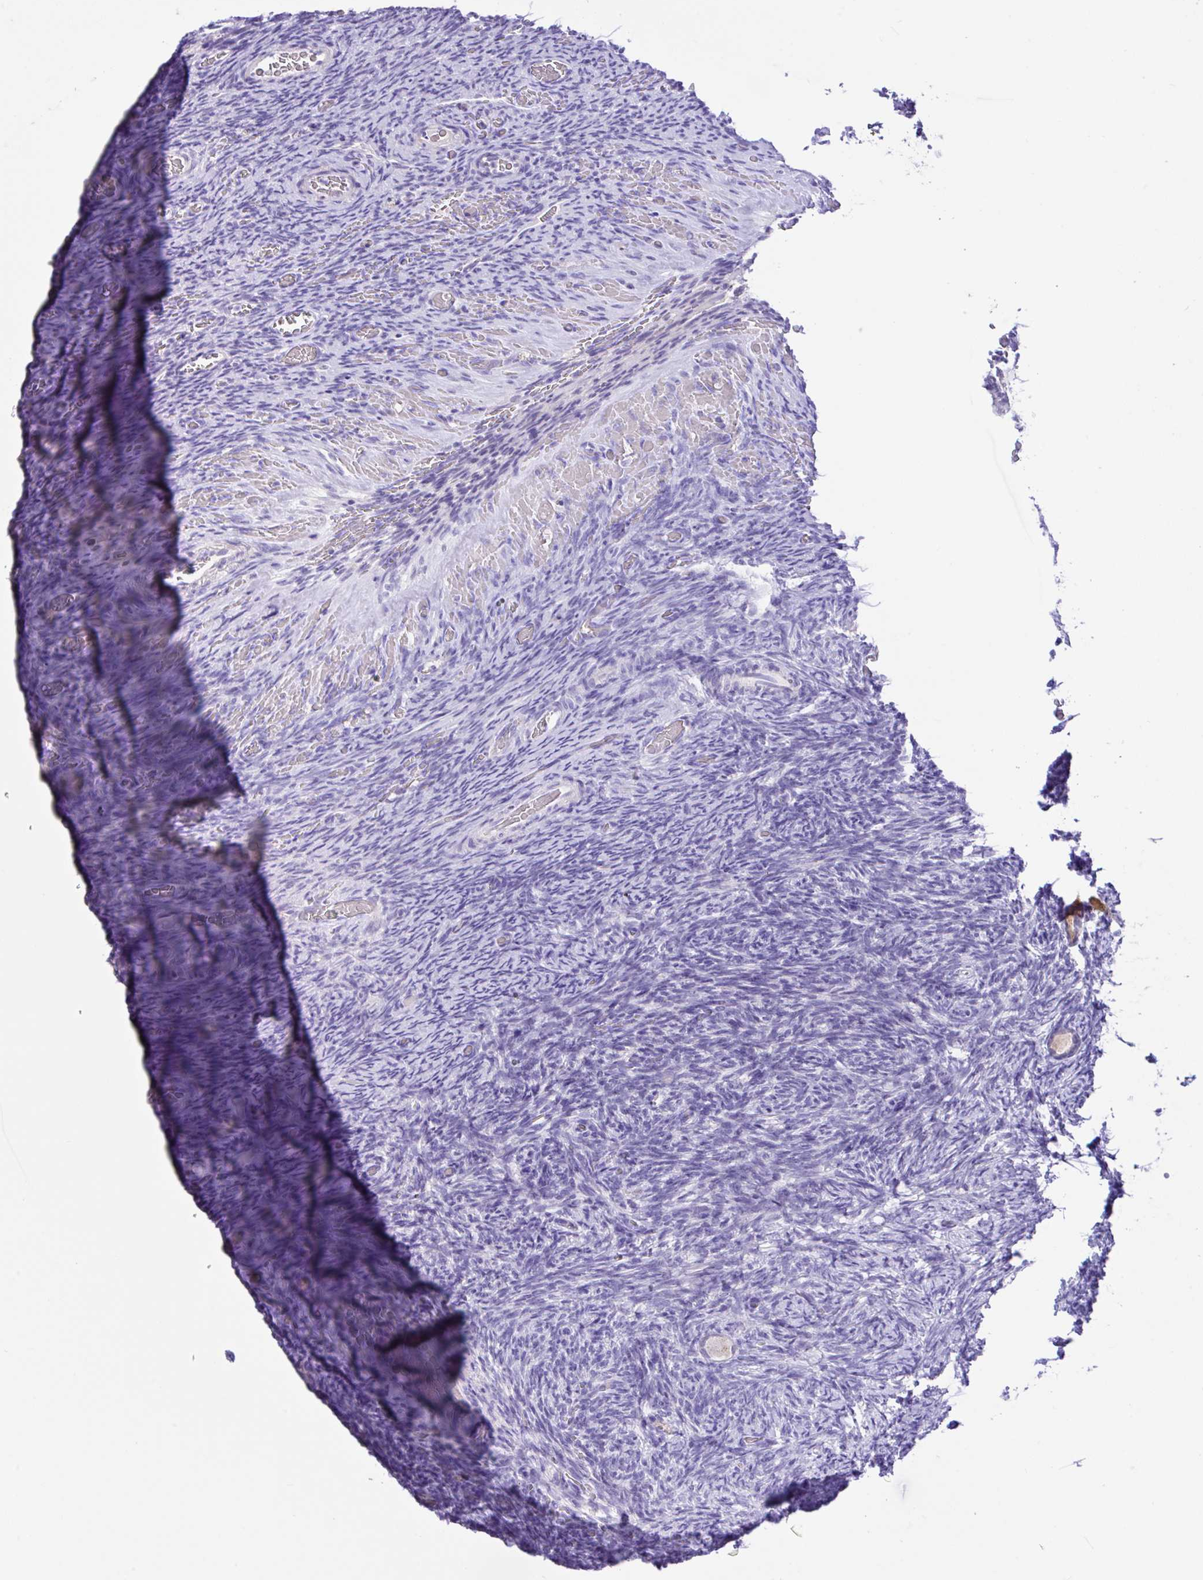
{"staining": {"intensity": "negative", "quantity": "none", "location": "none"}, "tissue": "ovary", "cell_type": "Follicle cells", "image_type": "normal", "snomed": [{"axis": "morphology", "description": "Normal tissue, NOS"}, {"axis": "topography", "description": "Ovary"}], "caption": "Immunohistochemistry (IHC) of unremarkable human ovary exhibits no expression in follicle cells. (DAB (3,3'-diaminobenzidine) immunohistochemistry (IHC), high magnification).", "gene": "ANO4", "patient": {"sex": "female", "age": 34}}